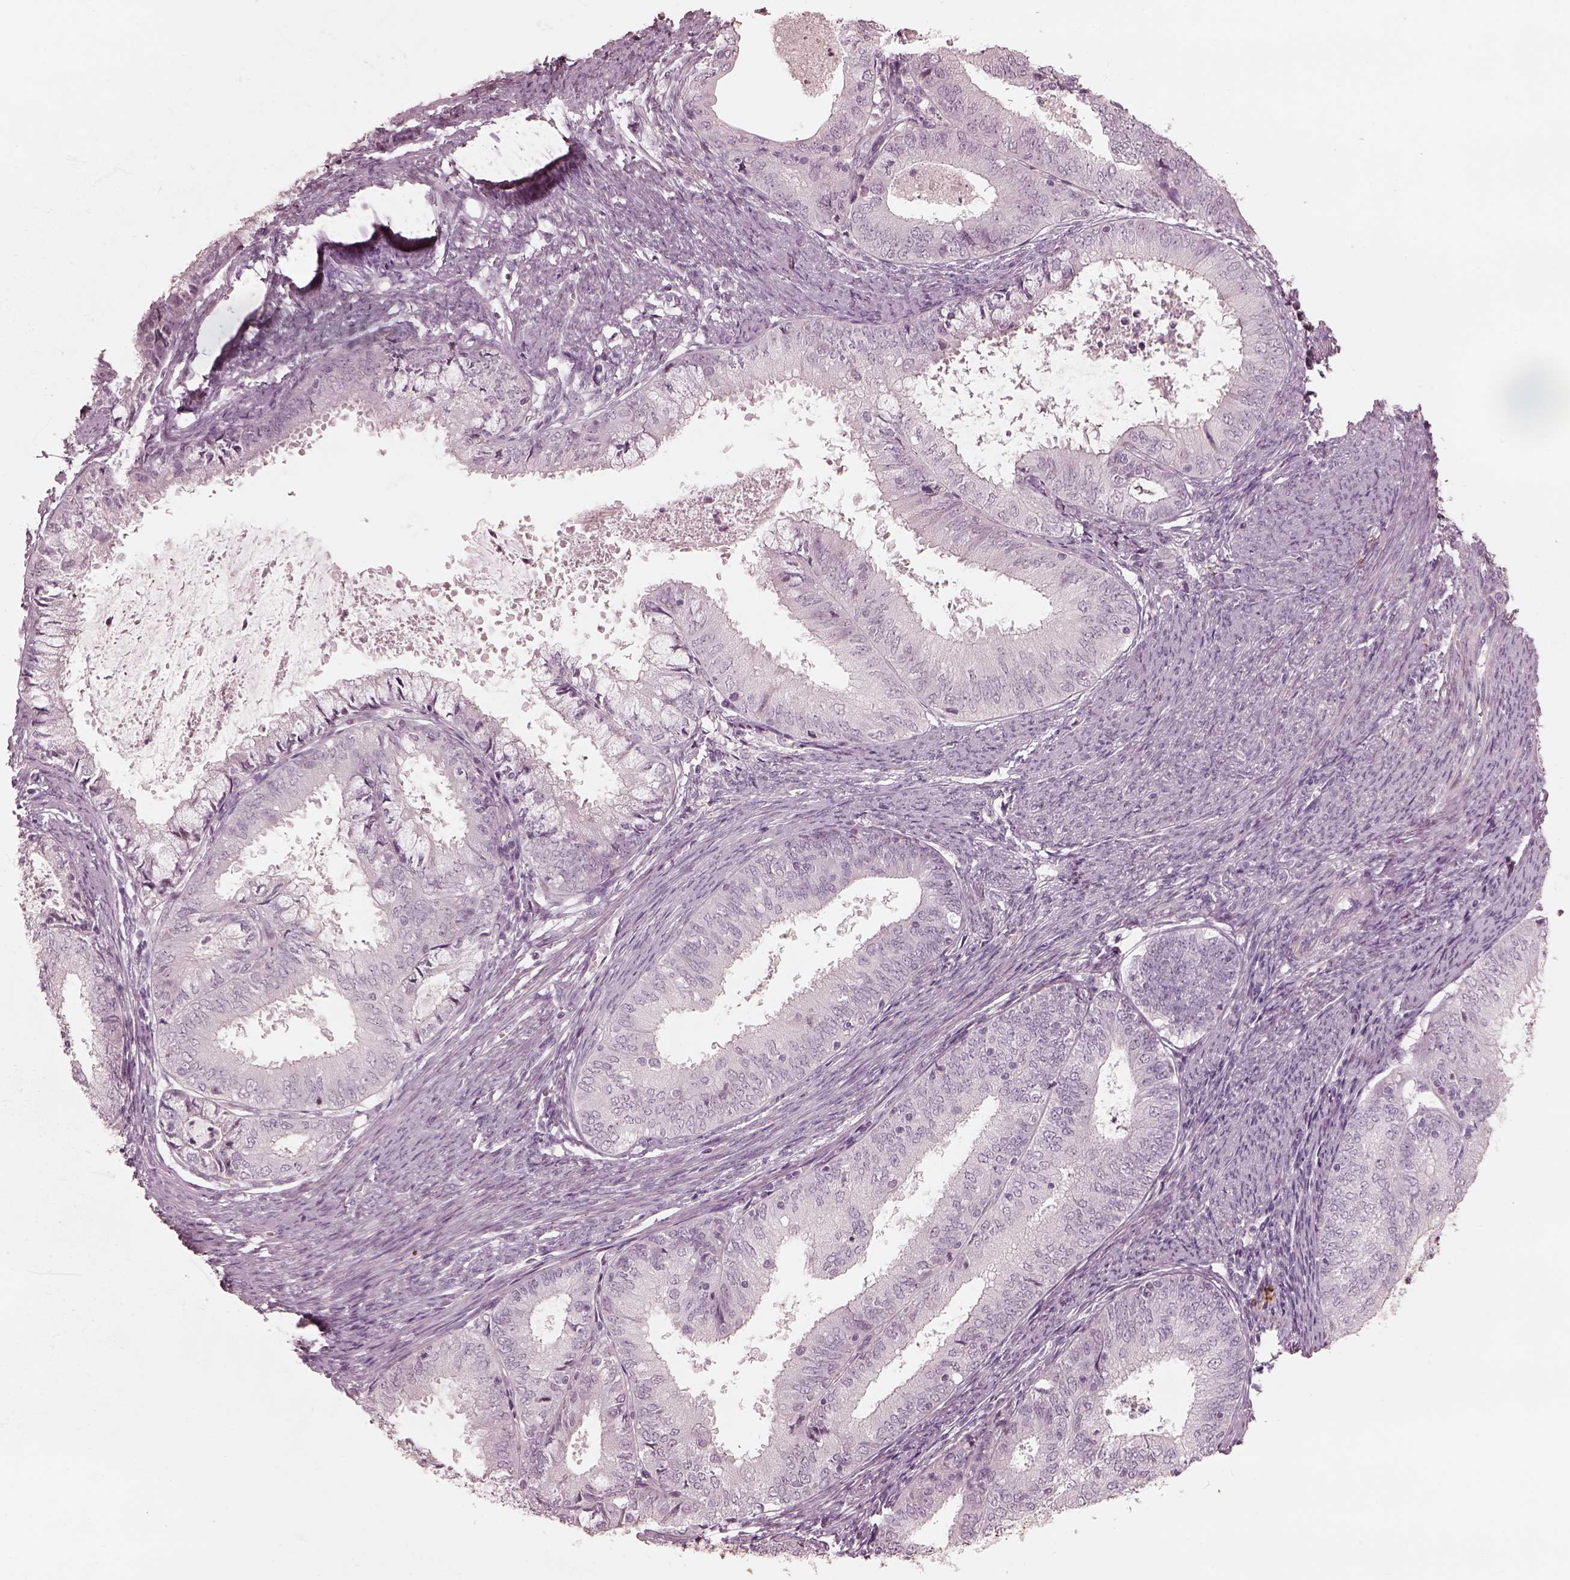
{"staining": {"intensity": "negative", "quantity": "none", "location": "none"}, "tissue": "endometrial cancer", "cell_type": "Tumor cells", "image_type": "cancer", "snomed": [{"axis": "morphology", "description": "Adenocarcinoma, NOS"}, {"axis": "topography", "description": "Endometrium"}], "caption": "There is no significant expression in tumor cells of endometrial adenocarcinoma.", "gene": "ADRB3", "patient": {"sex": "female", "age": 57}}